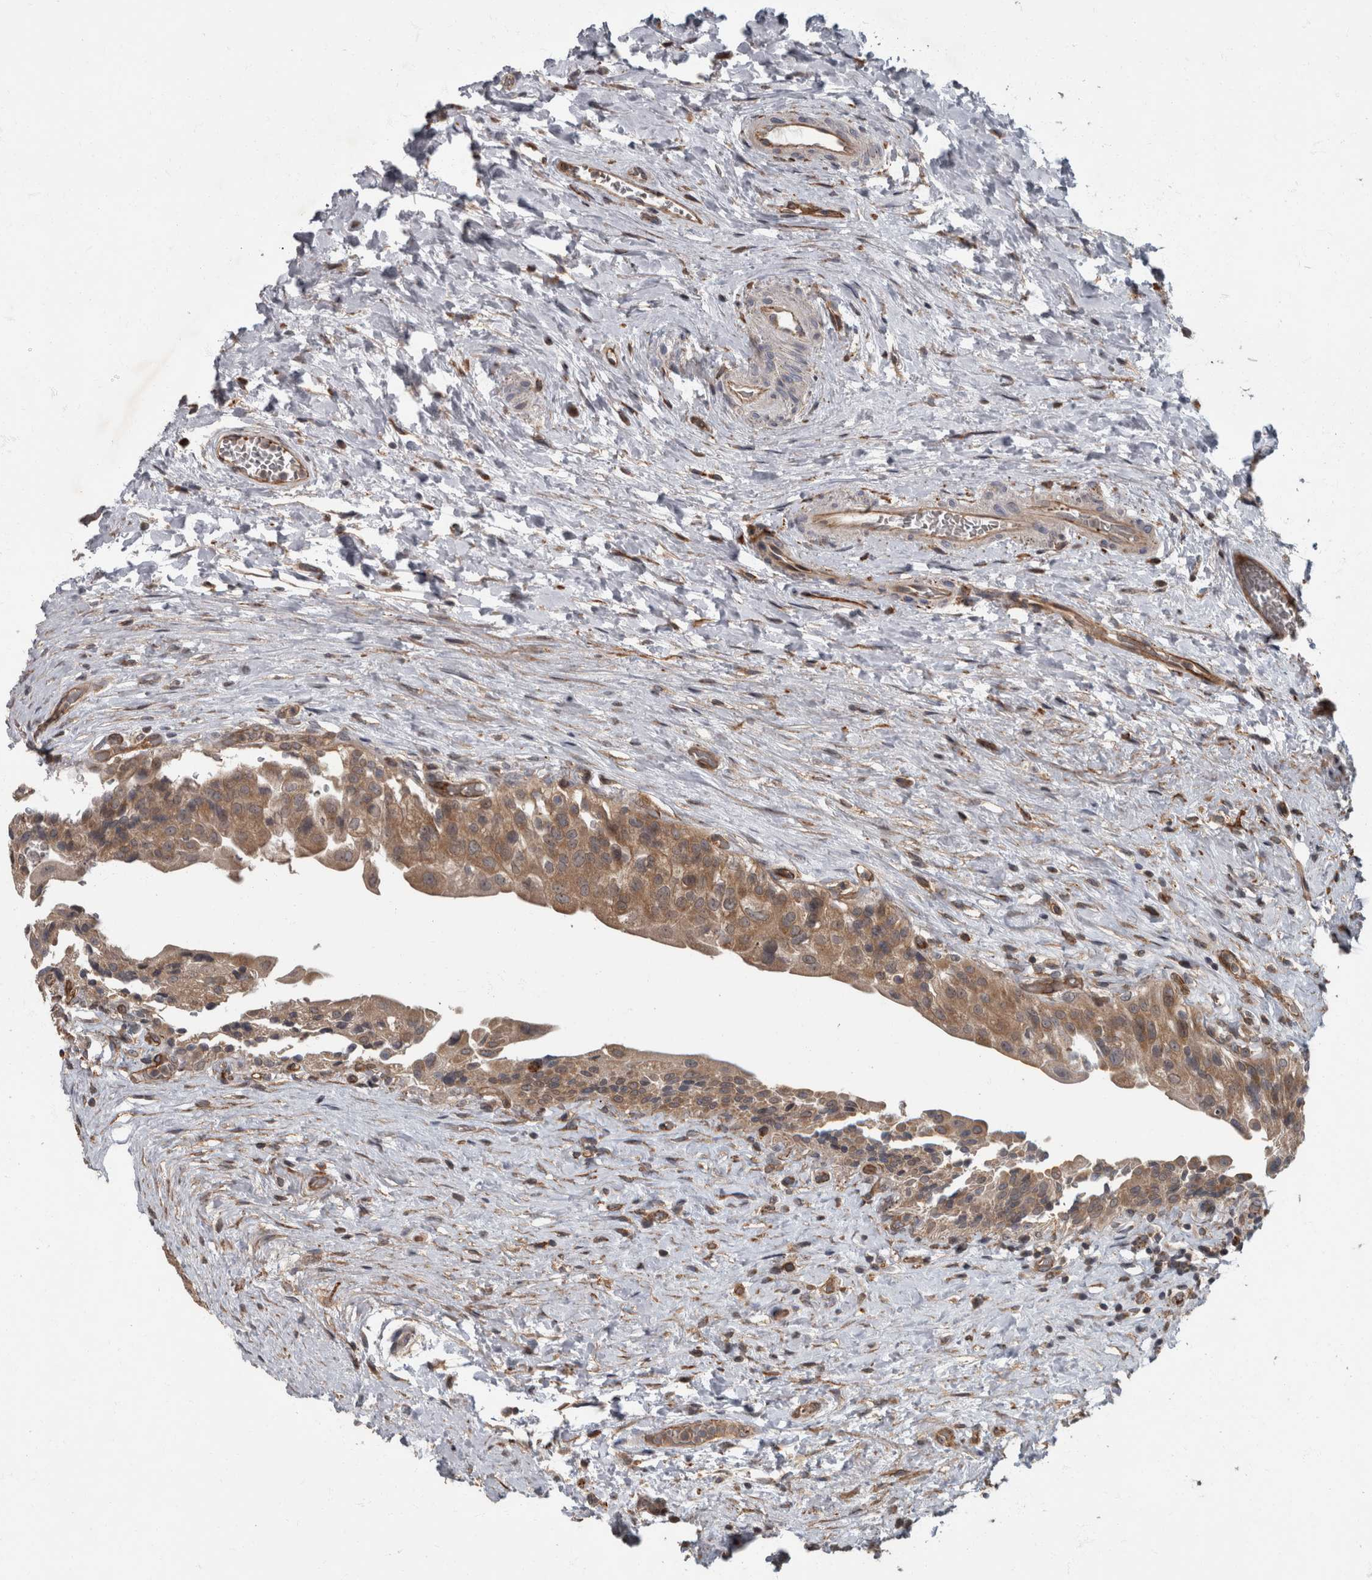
{"staining": {"intensity": "moderate", "quantity": ">75%", "location": "cytoplasmic/membranous"}, "tissue": "urinary bladder", "cell_type": "Urothelial cells", "image_type": "normal", "snomed": [{"axis": "morphology", "description": "Normal tissue, NOS"}, {"axis": "topography", "description": "Urinary bladder"}], "caption": "About >75% of urothelial cells in benign urinary bladder display moderate cytoplasmic/membranous protein expression as visualized by brown immunohistochemical staining.", "gene": "VEGFD", "patient": {"sex": "male", "age": 74}}